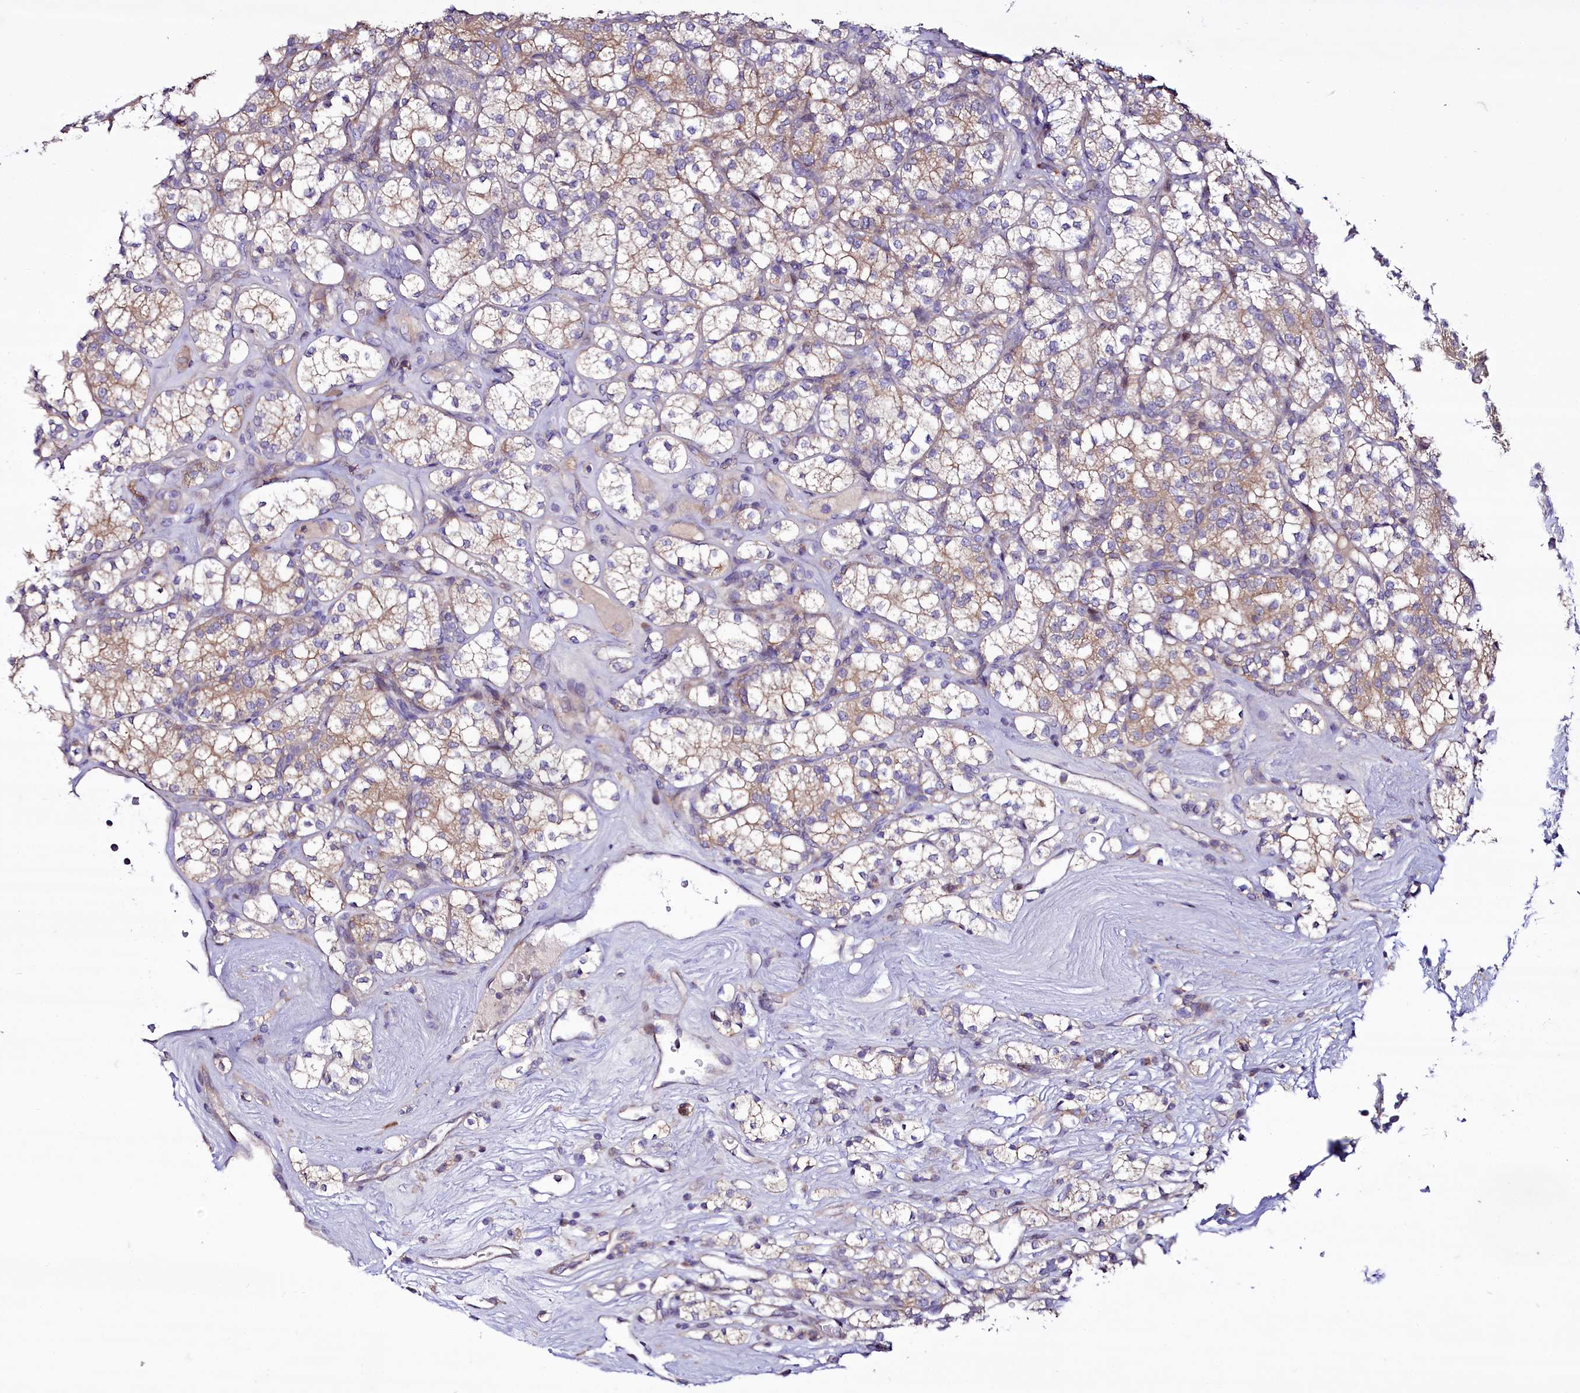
{"staining": {"intensity": "moderate", "quantity": "25%-75%", "location": "cytoplasmic/membranous"}, "tissue": "renal cancer", "cell_type": "Tumor cells", "image_type": "cancer", "snomed": [{"axis": "morphology", "description": "Adenocarcinoma, NOS"}, {"axis": "topography", "description": "Kidney"}], "caption": "Tumor cells exhibit medium levels of moderate cytoplasmic/membranous positivity in about 25%-75% of cells in human adenocarcinoma (renal). (IHC, brightfield microscopy, high magnification).", "gene": "ZC3H12C", "patient": {"sex": "male", "age": 77}}